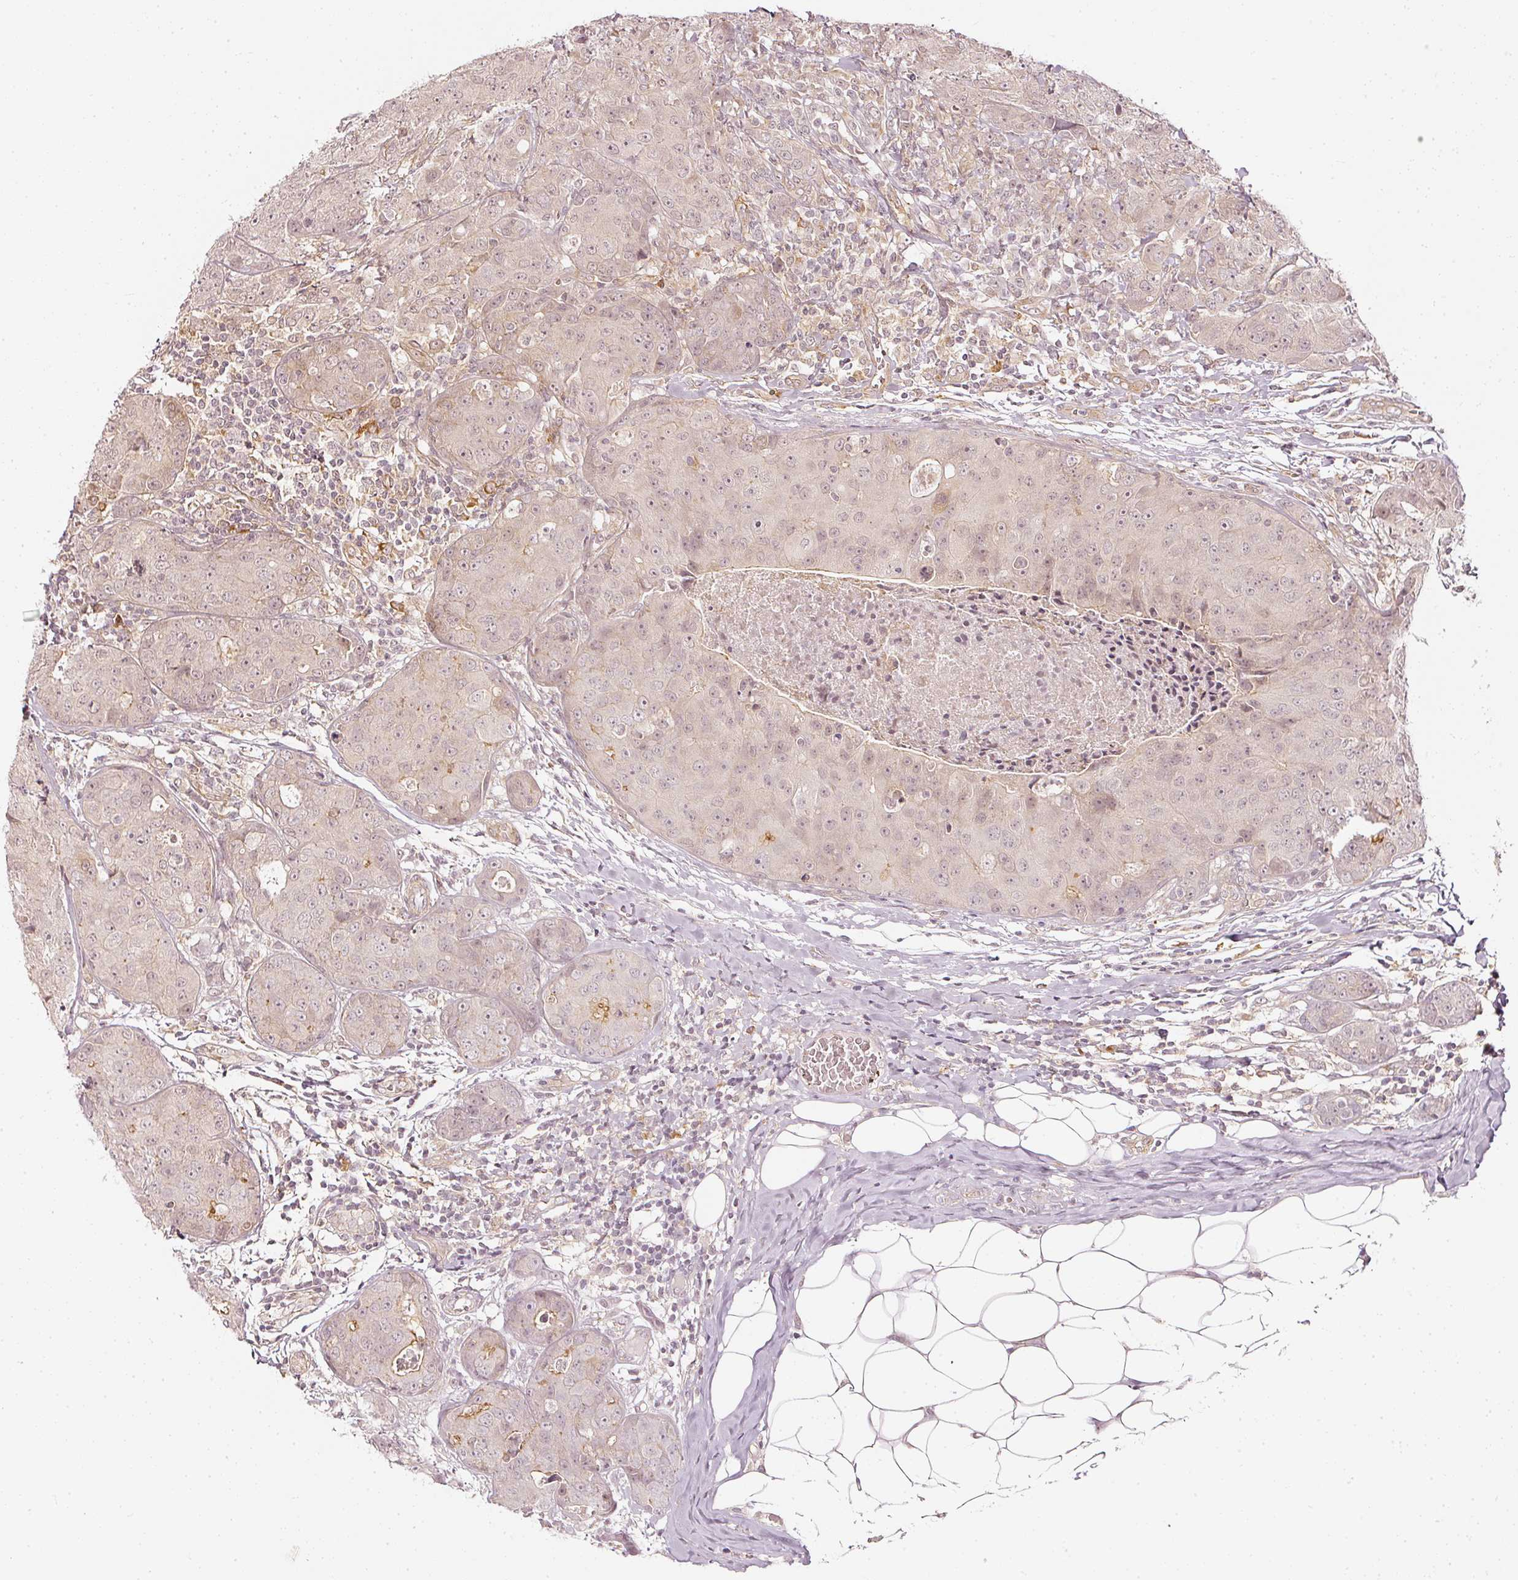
{"staining": {"intensity": "negative", "quantity": "none", "location": "none"}, "tissue": "breast cancer", "cell_type": "Tumor cells", "image_type": "cancer", "snomed": [{"axis": "morphology", "description": "Duct carcinoma"}, {"axis": "topography", "description": "Breast"}], "caption": "This is an immunohistochemistry (IHC) micrograph of breast cancer (intraductal carcinoma). There is no positivity in tumor cells.", "gene": "DRD2", "patient": {"sex": "female", "age": 43}}